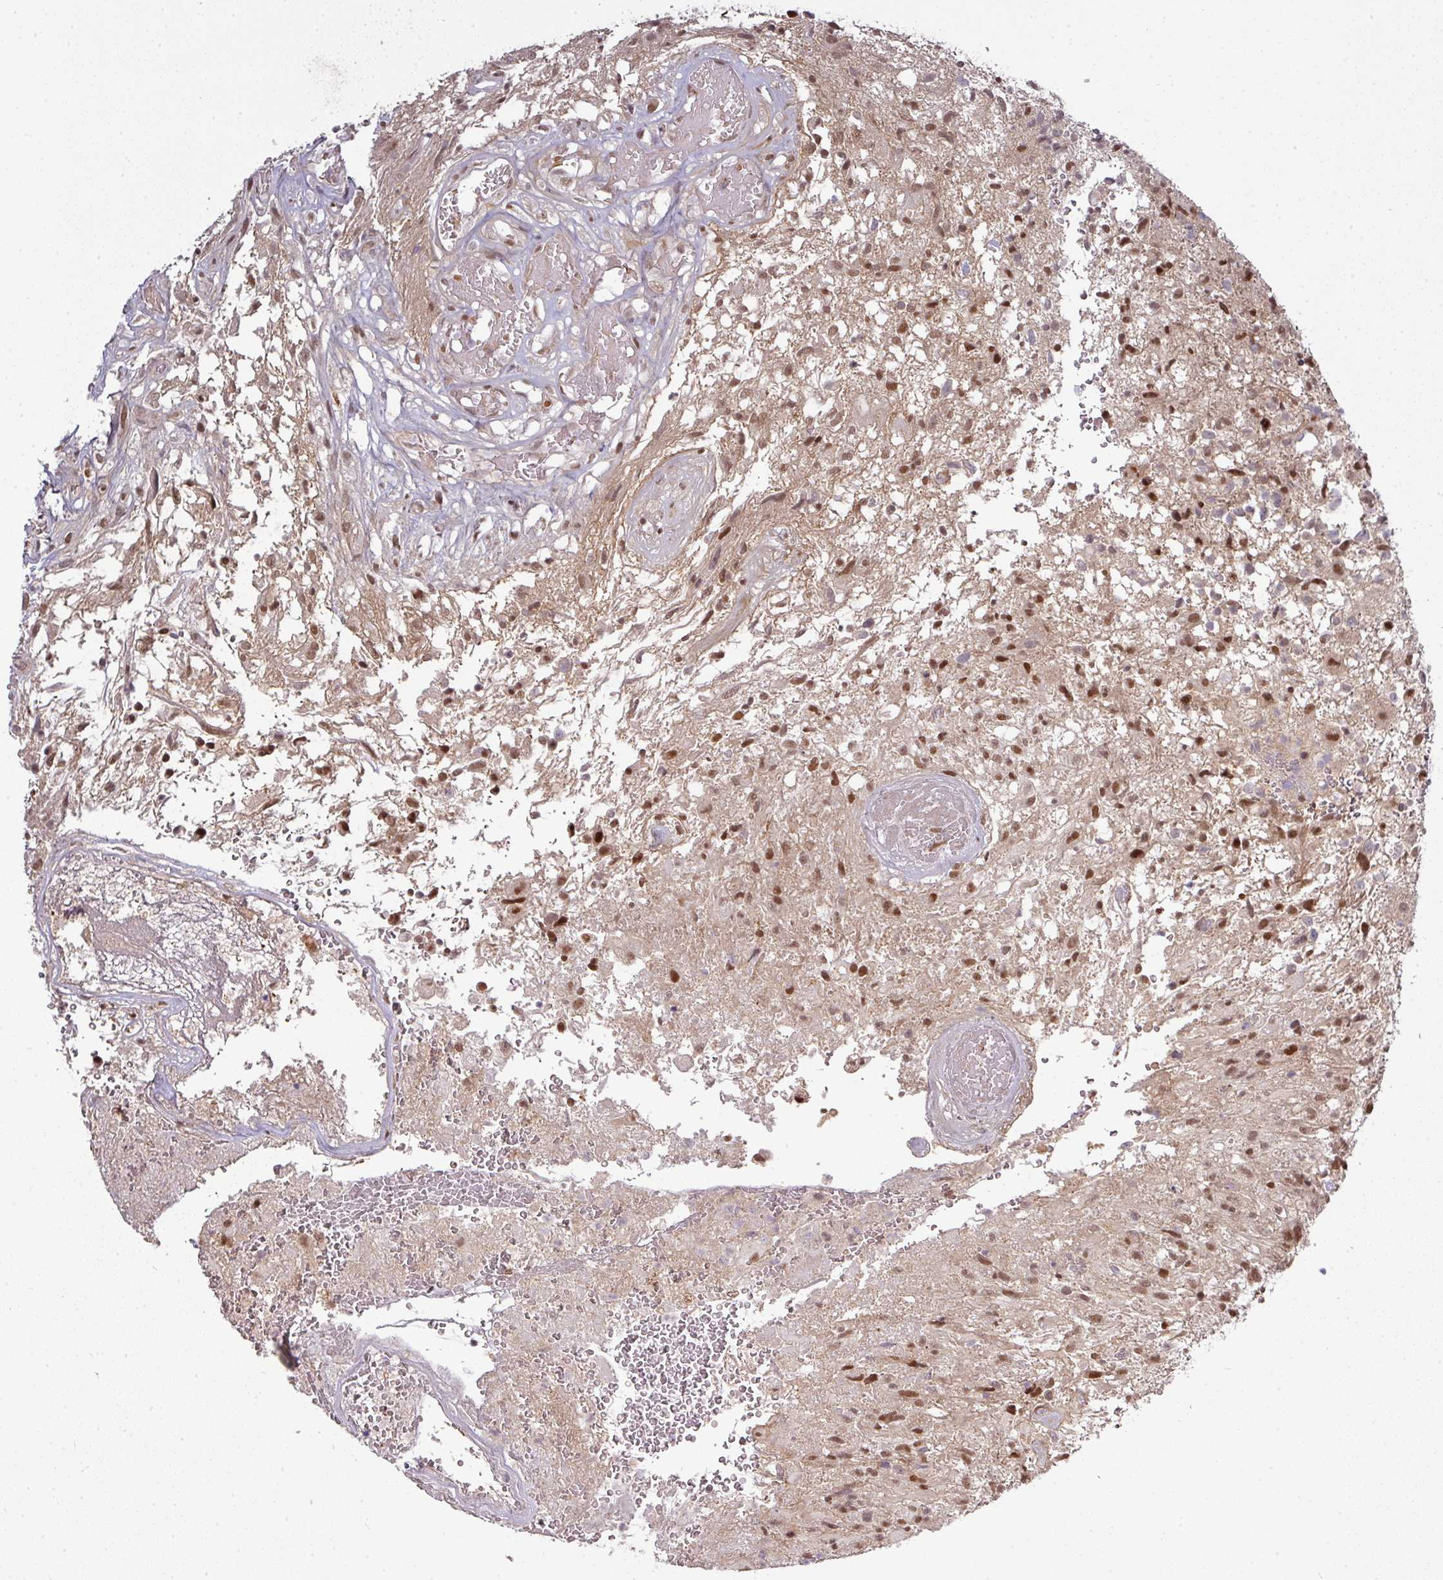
{"staining": {"intensity": "moderate", "quantity": ">75%", "location": "nuclear"}, "tissue": "glioma", "cell_type": "Tumor cells", "image_type": "cancer", "snomed": [{"axis": "morphology", "description": "Glioma, malignant, High grade"}, {"axis": "topography", "description": "Brain"}], "caption": "High-grade glioma (malignant) stained for a protein (brown) reveals moderate nuclear positive positivity in approximately >75% of tumor cells.", "gene": "CIC", "patient": {"sex": "male", "age": 56}}